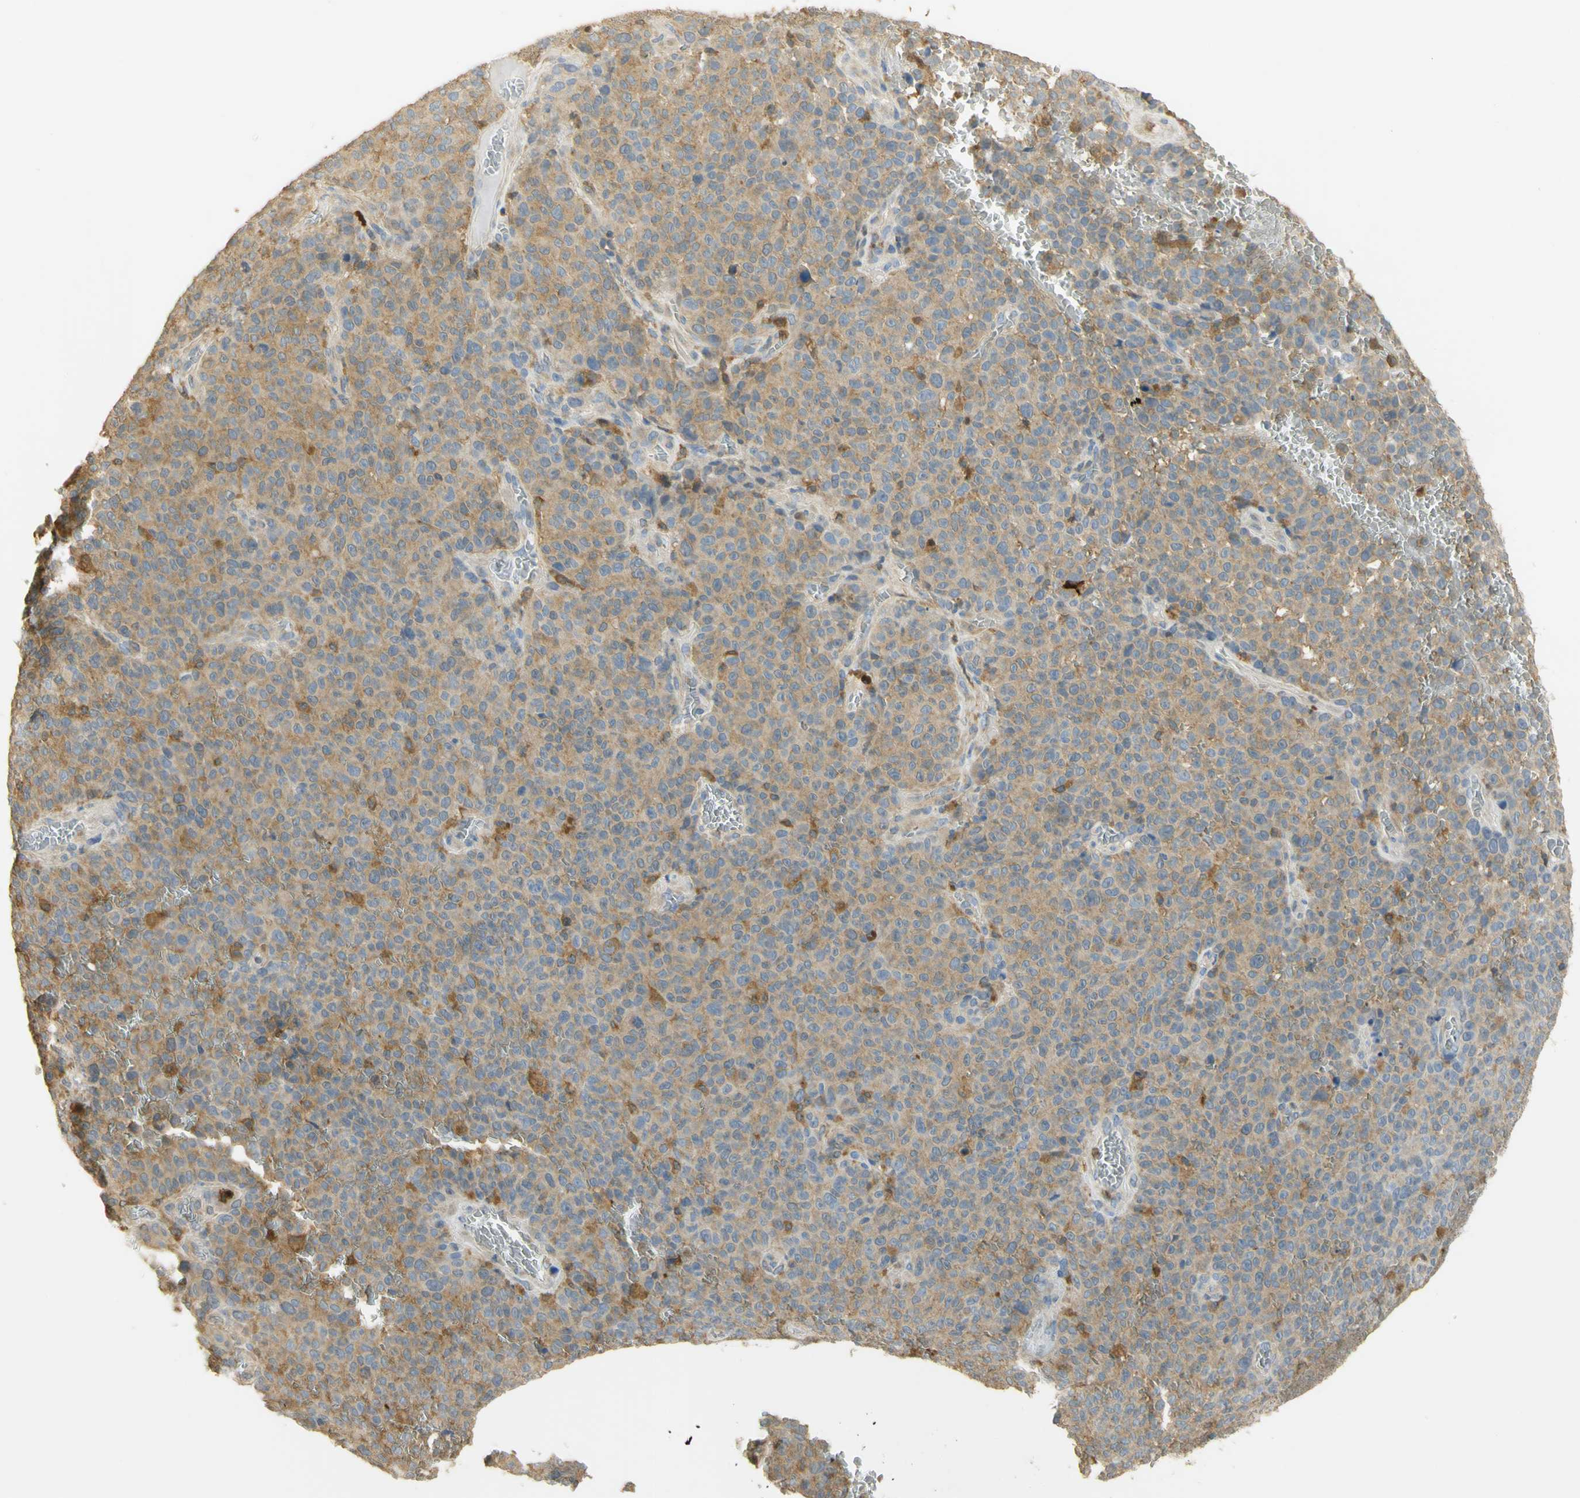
{"staining": {"intensity": "moderate", "quantity": ">75%", "location": "cytoplasmic/membranous"}, "tissue": "melanoma", "cell_type": "Tumor cells", "image_type": "cancer", "snomed": [{"axis": "morphology", "description": "Malignant melanoma, NOS"}, {"axis": "topography", "description": "Skin"}], "caption": "Immunohistochemistry (IHC) of malignant melanoma shows medium levels of moderate cytoplasmic/membranous expression in about >75% of tumor cells.", "gene": "PAK1", "patient": {"sex": "female", "age": 82}}